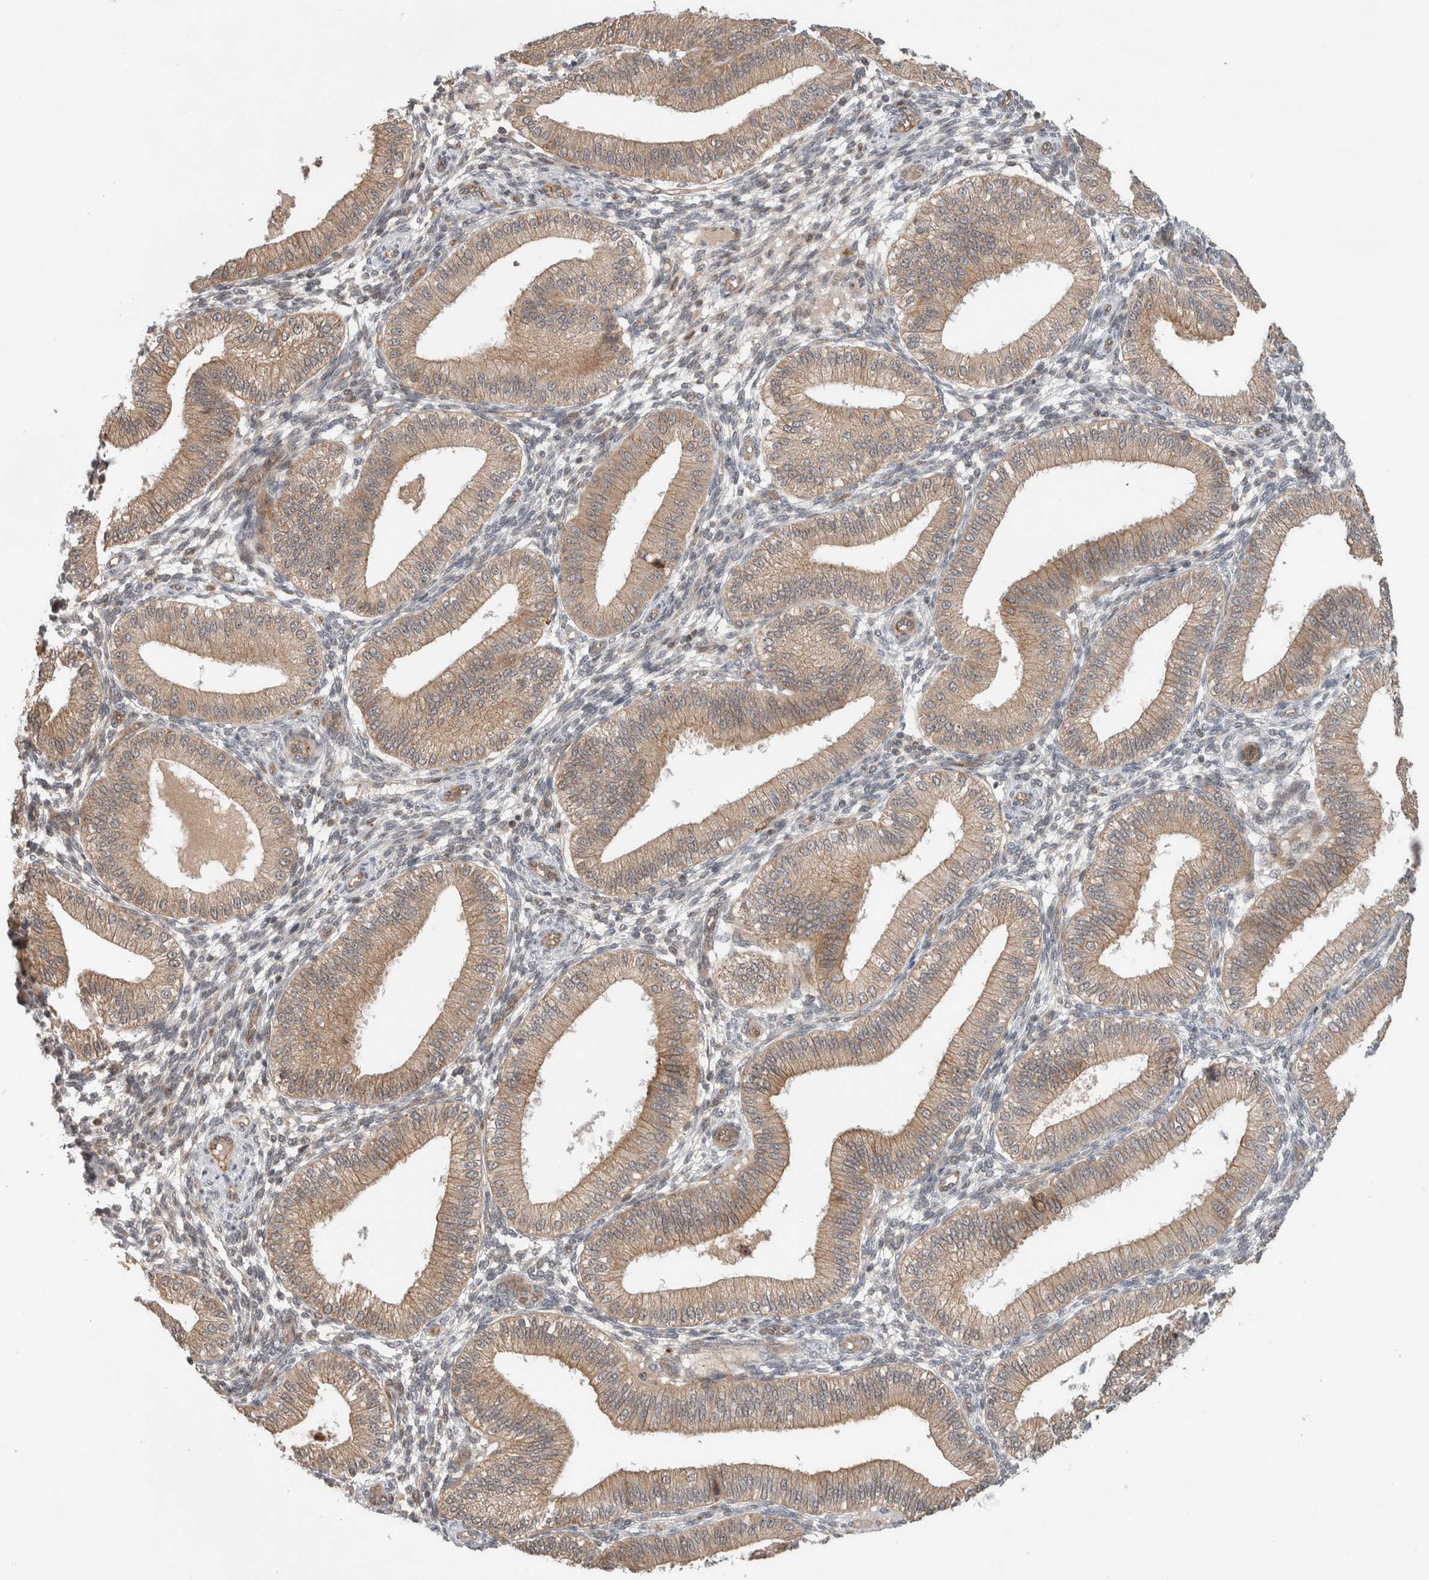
{"staining": {"intensity": "negative", "quantity": "none", "location": "none"}, "tissue": "endometrium", "cell_type": "Cells in endometrial stroma", "image_type": "normal", "snomed": [{"axis": "morphology", "description": "Normal tissue, NOS"}, {"axis": "topography", "description": "Endometrium"}], "caption": "Photomicrograph shows no significant protein staining in cells in endometrial stroma of benign endometrium.", "gene": "DEPTOR", "patient": {"sex": "female", "age": 39}}